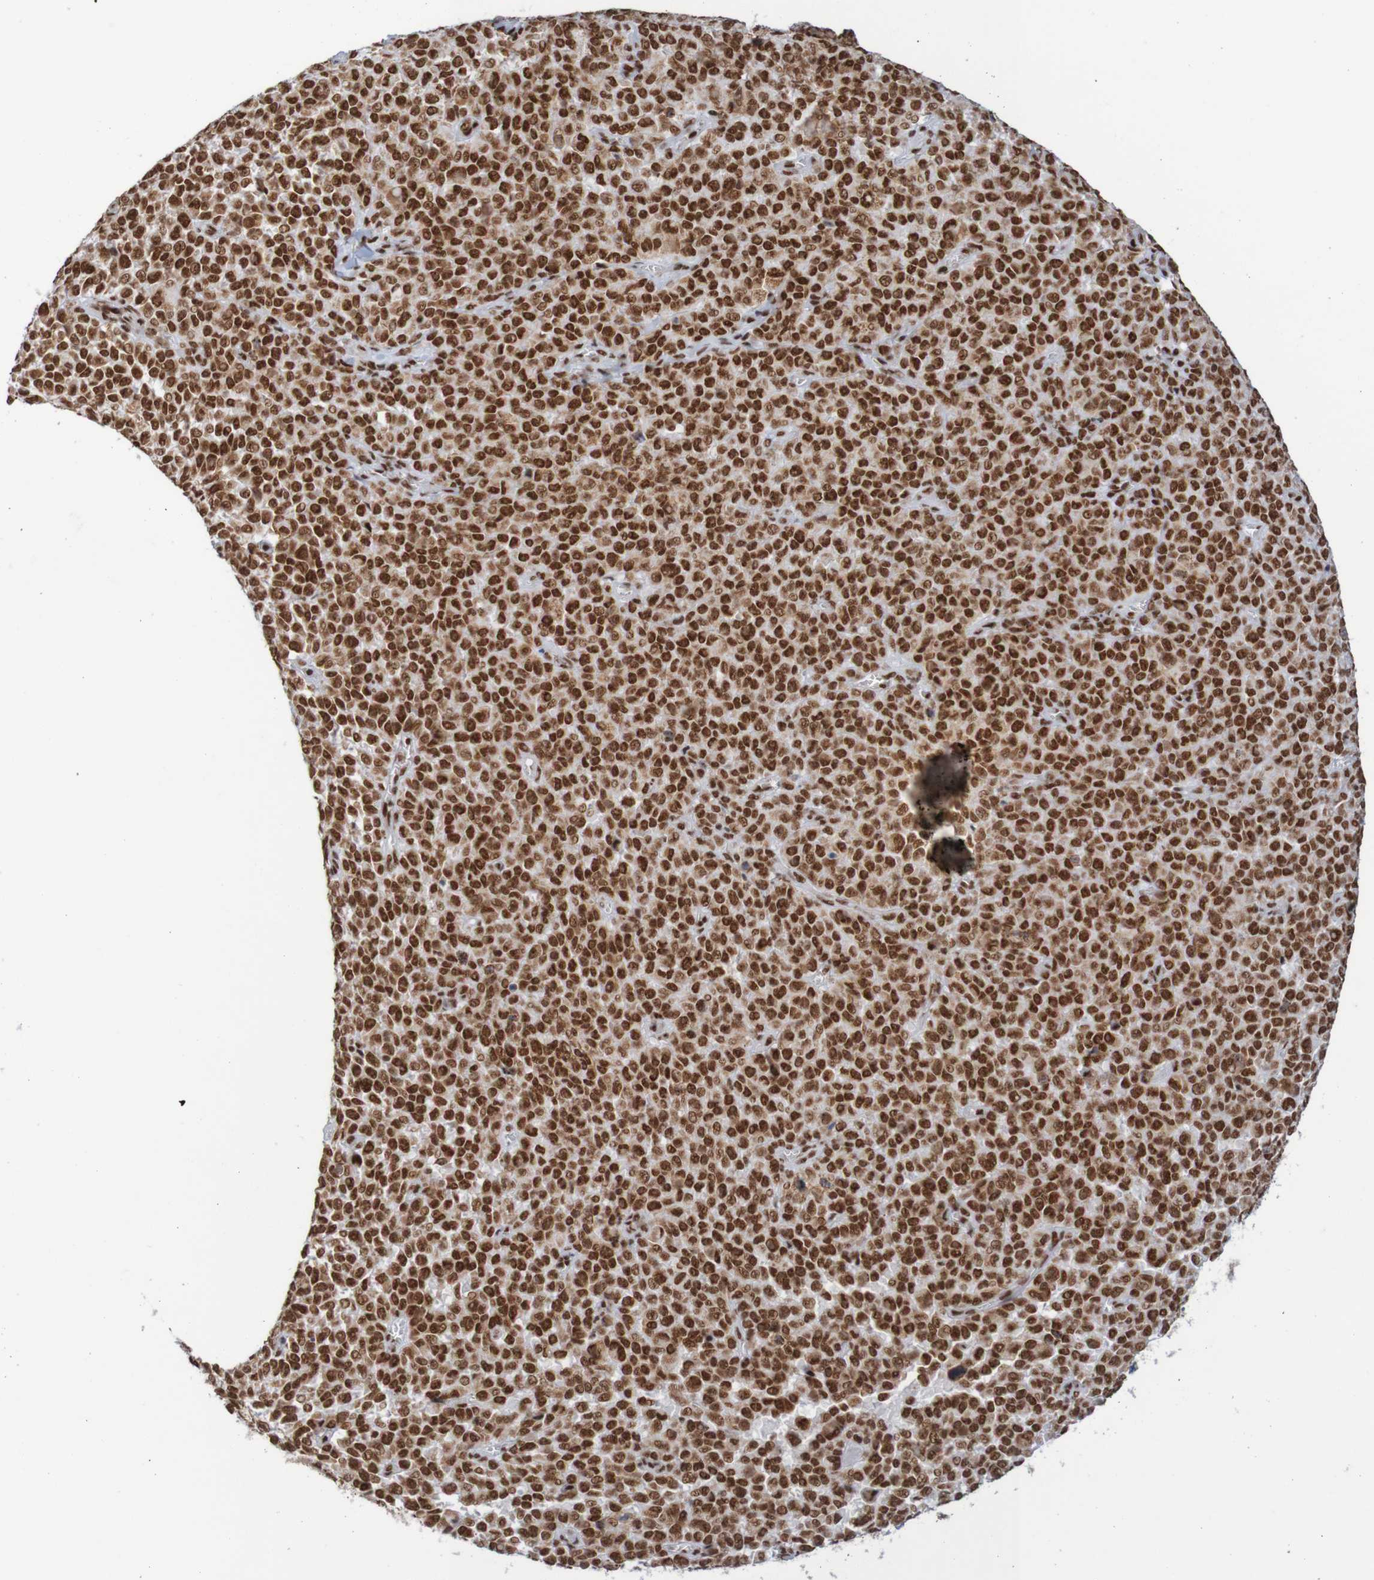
{"staining": {"intensity": "strong", "quantity": ">75%", "location": "nuclear"}, "tissue": "melanoma", "cell_type": "Tumor cells", "image_type": "cancer", "snomed": [{"axis": "morphology", "description": "Malignant melanoma, NOS"}, {"axis": "topography", "description": "Skin"}], "caption": "Immunohistochemistry (IHC) (DAB (3,3'-diaminobenzidine)) staining of melanoma demonstrates strong nuclear protein staining in about >75% of tumor cells.", "gene": "THRAP3", "patient": {"sex": "female", "age": 82}}